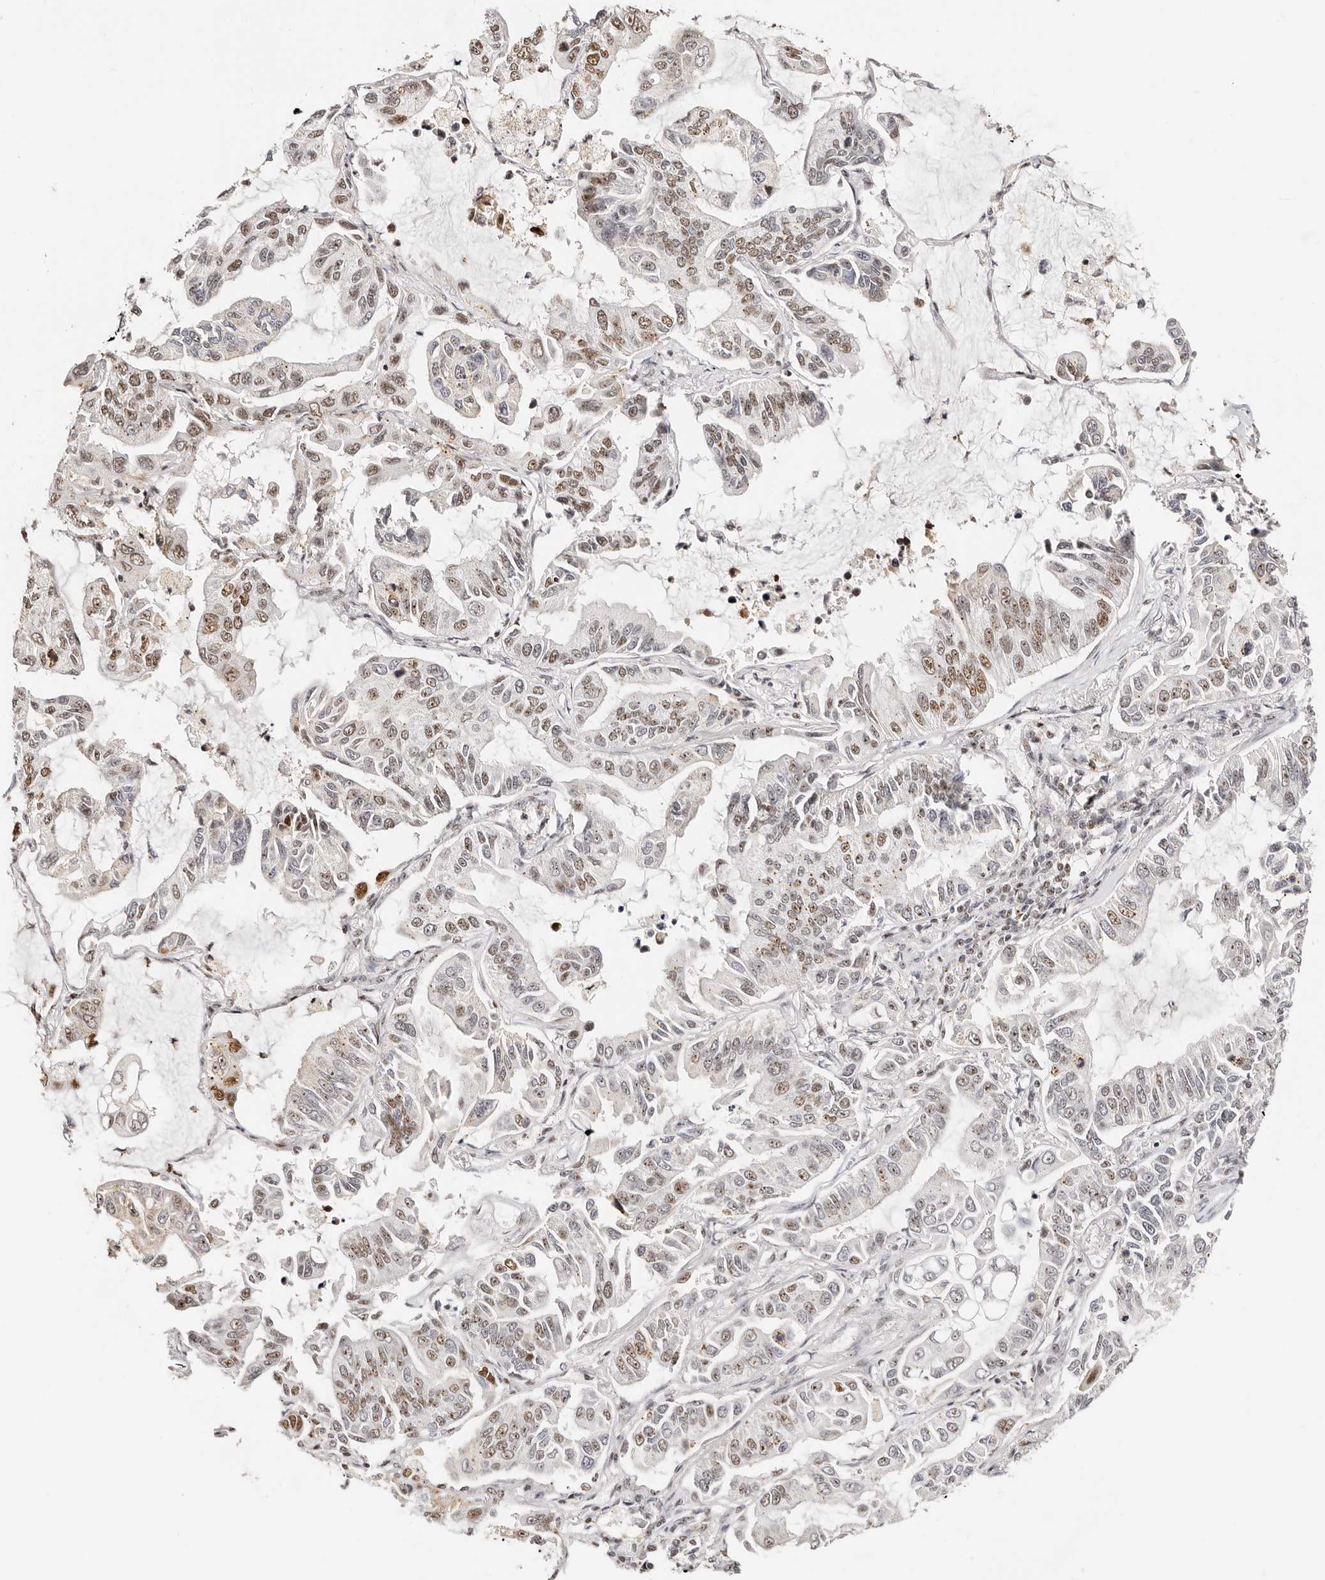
{"staining": {"intensity": "weak", "quantity": "<25%", "location": "nuclear"}, "tissue": "lung cancer", "cell_type": "Tumor cells", "image_type": "cancer", "snomed": [{"axis": "morphology", "description": "Adenocarcinoma, NOS"}, {"axis": "topography", "description": "Lung"}], "caption": "This micrograph is of lung cancer (adenocarcinoma) stained with immunohistochemistry to label a protein in brown with the nuclei are counter-stained blue. There is no positivity in tumor cells. (DAB (3,3'-diaminobenzidine) IHC visualized using brightfield microscopy, high magnification).", "gene": "IQGAP3", "patient": {"sex": "male", "age": 64}}